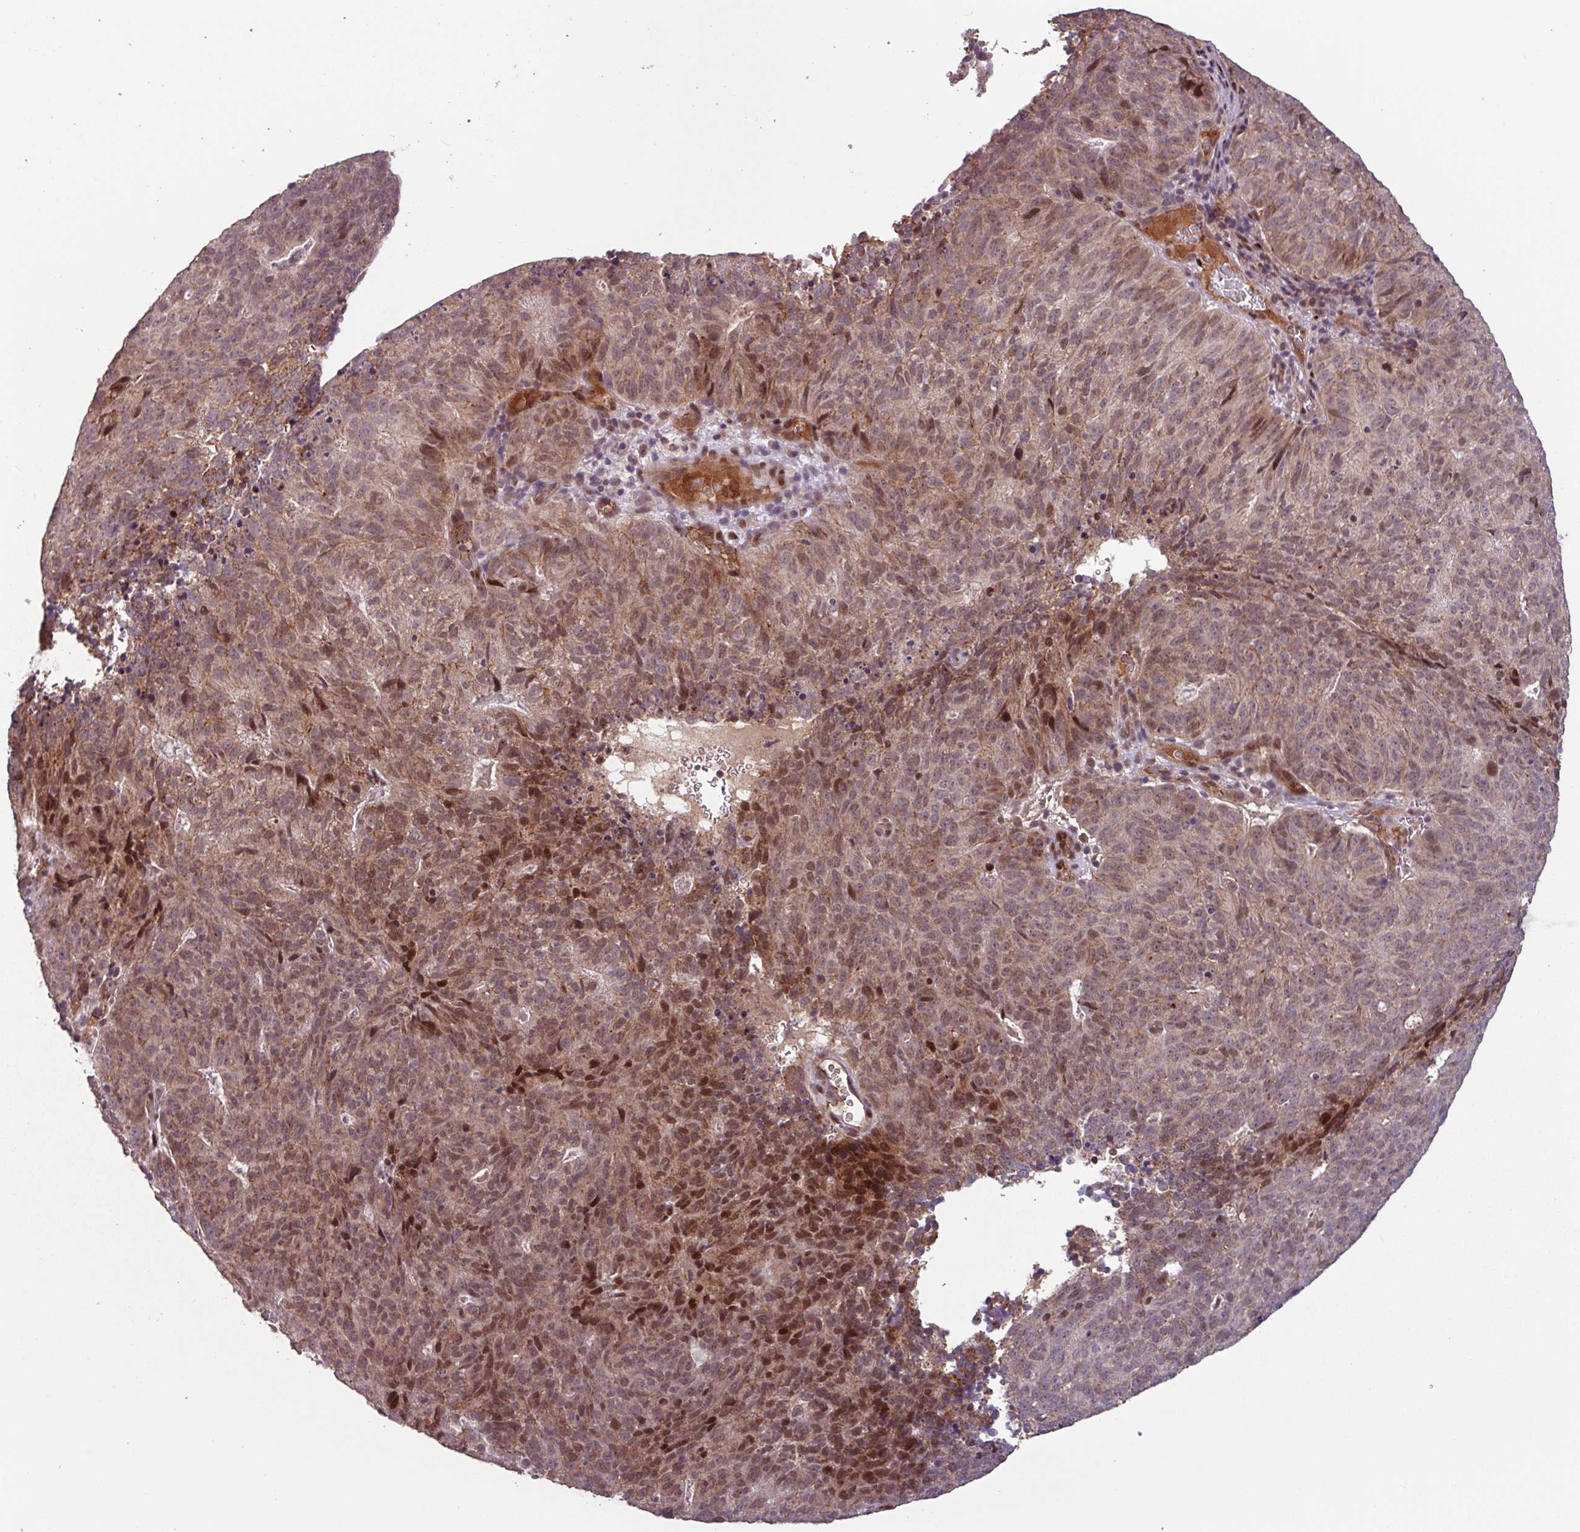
{"staining": {"intensity": "strong", "quantity": "25%-75%", "location": "cytoplasmic/membranous,nuclear"}, "tissue": "cervical cancer", "cell_type": "Tumor cells", "image_type": "cancer", "snomed": [{"axis": "morphology", "description": "Adenocarcinoma, NOS"}, {"axis": "topography", "description": "Cervix"}], "caption": "An IHC micrograph of tumor tissue is shown. Protein staining in brown labels strong cytoplasmic/membranous and nuclear positivity in cervical cancer within tumor cells. The staining was performed using DAB (3,3'-diaminobenzidine), with brown indicating positive protein expression. Nuclei are stained blue with hematoxylin.", "gene": "TMEM88", "patient": {"sex": "female", "age": 38}}